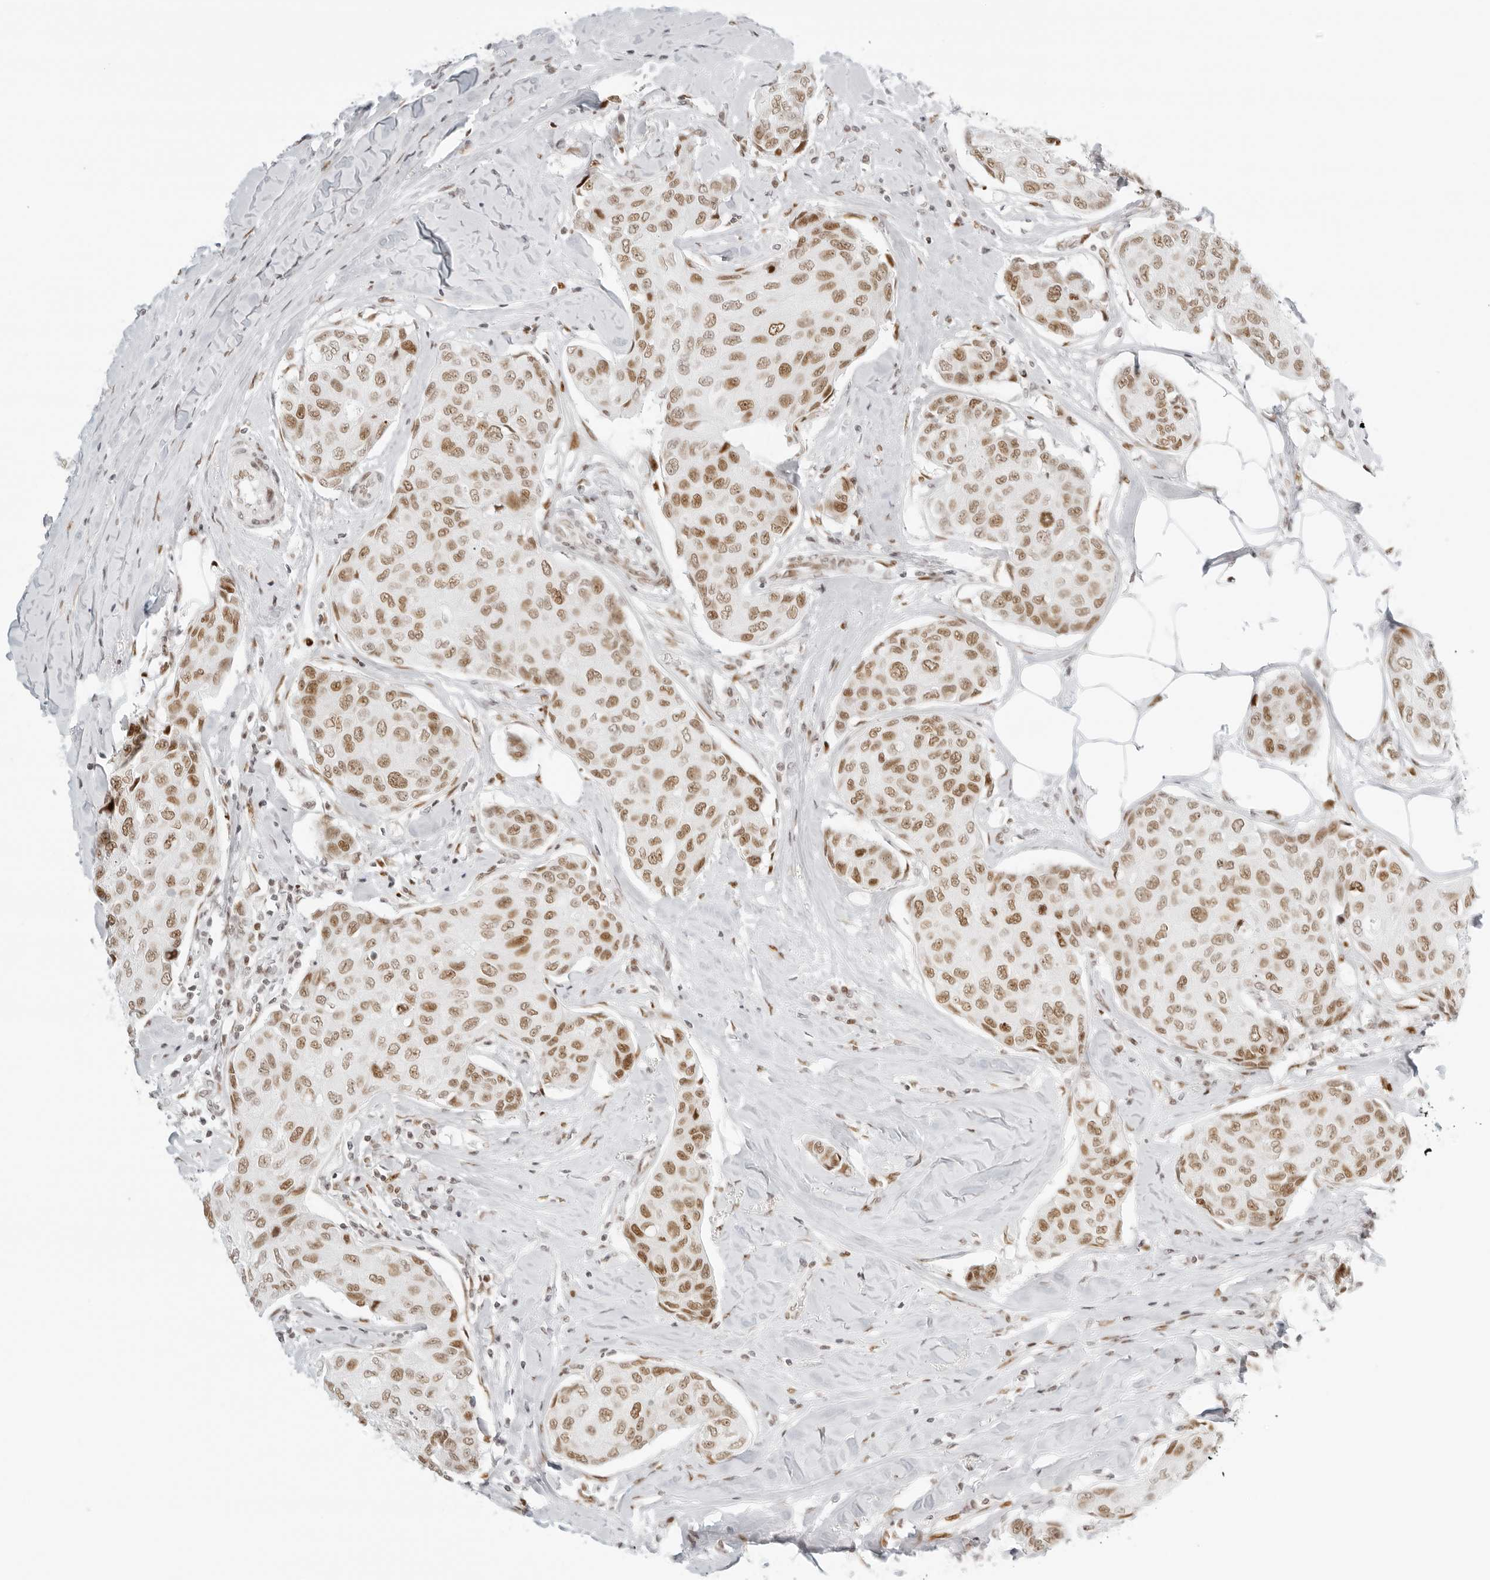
{"staining": {"intensity": "moderate", "quantity": ">75%", "location": "nuclear"}, "tissue": "breast cancer", "cell_type": "Tumor cells", "image_type": "cancer", "snomed": [{"axis": "morphology", "description": "Duct carcinoma"}, {"axis": "topography", "description": "Breast"}], "caption": "A medium amount of moderate nuclear staining is appreciated in about >75% of tumor cells in breast invasive ductal carcinoma tissue.", "gene": "RCC1", "patient": {"sex": "female", "age": 80}}